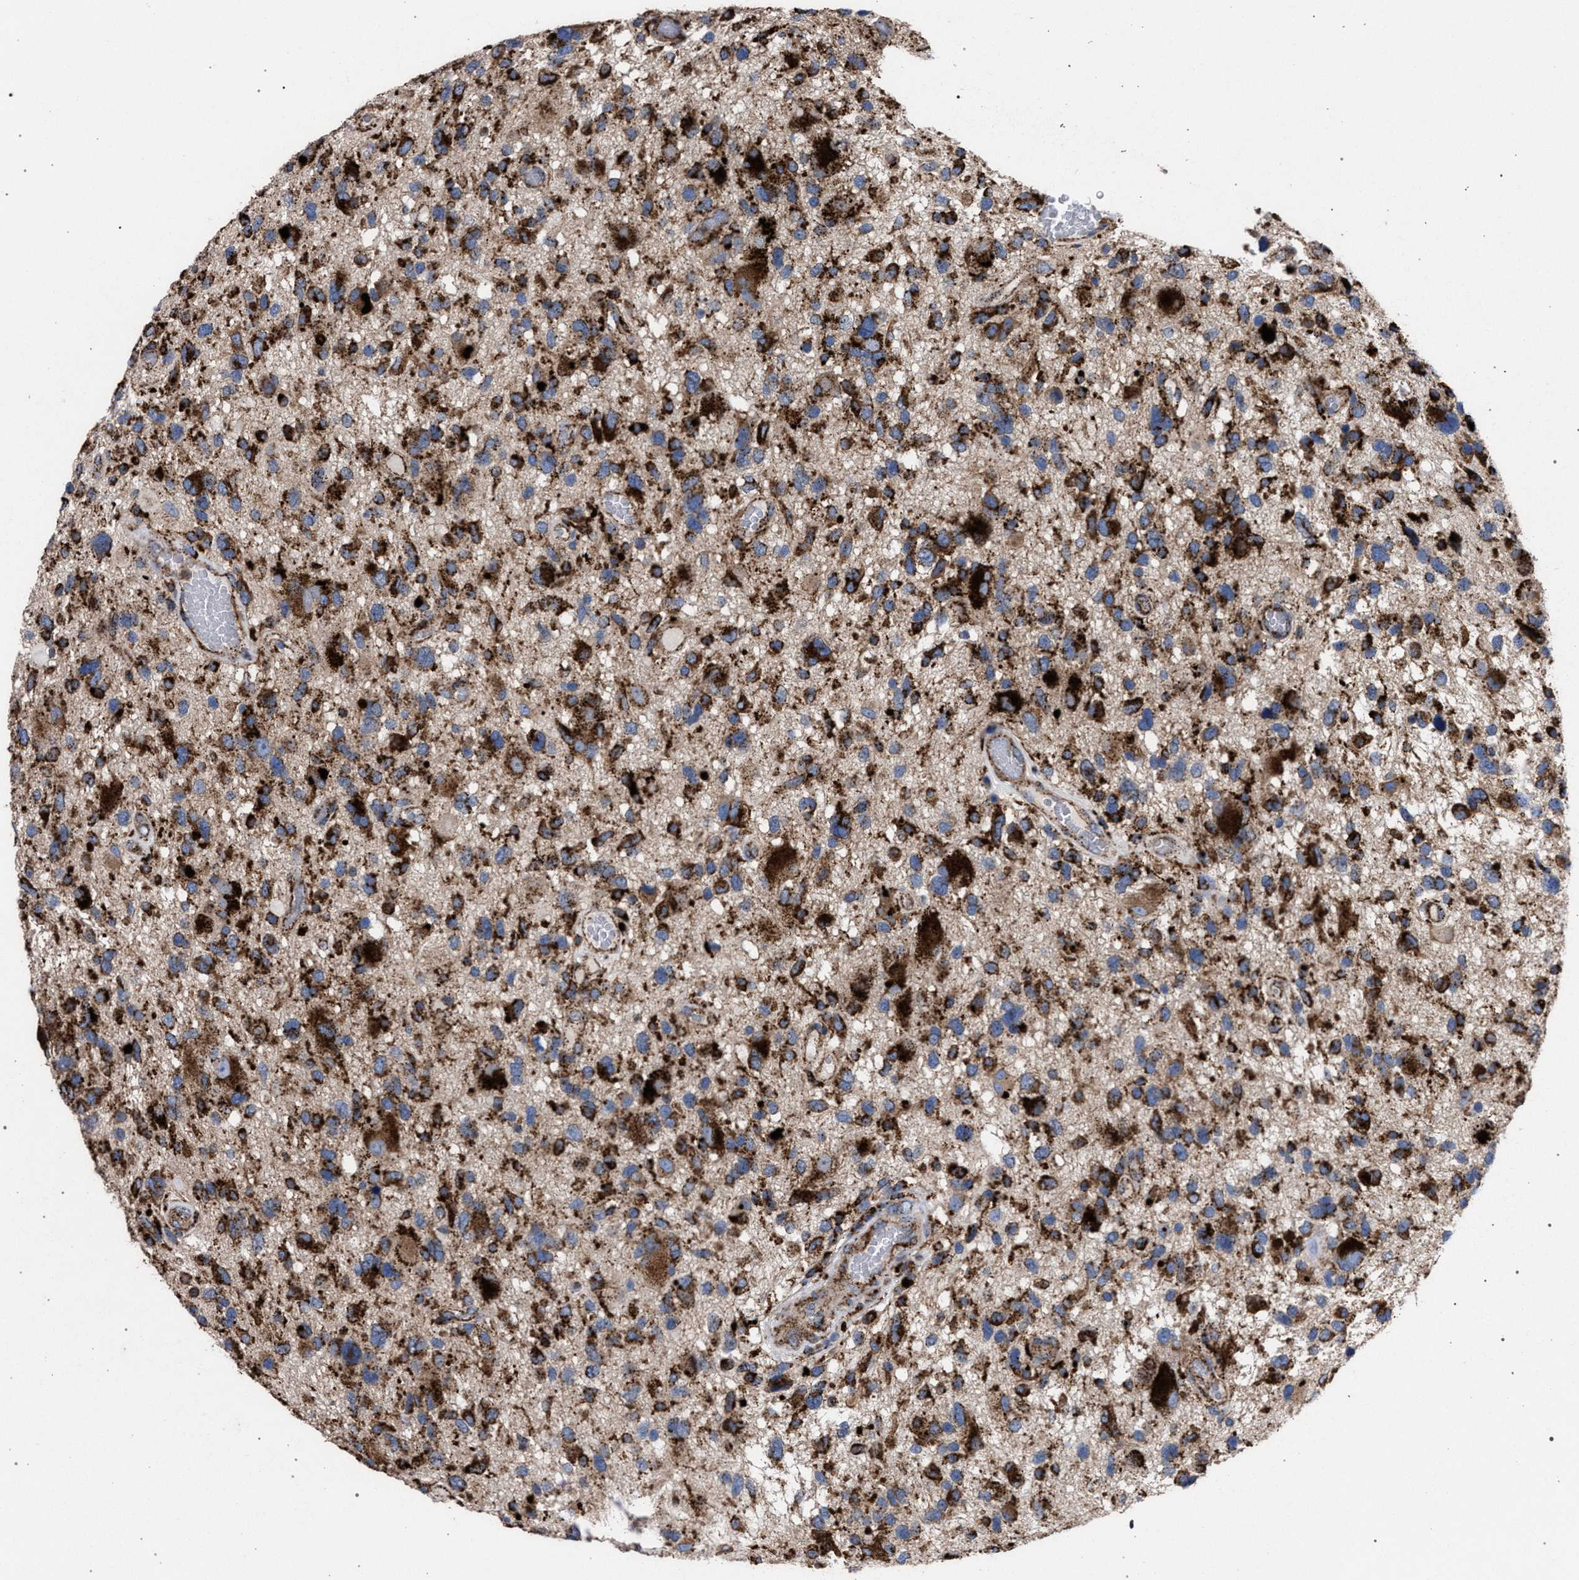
{"staining": {"intensity": "strong", "quantity": ">75%", "location": "cytoplasmic/membranous"}, "tissue": "glioma", "cell_type": "Tumor cells", "image_type": "cancer", "snomed": [{"axis": "morphology", "description": "Glioma, malignant, High grade"}, {"axis": "topography", "description": "Brain"}], "caption": "Immunohistochemical staining of human glioma reveals high levels of strong cytoplasmic/membranous protein staining in approximately >75% of tumor cells.", "gene": "PPT1", "patient": {"sex": "male", "age": 33}}